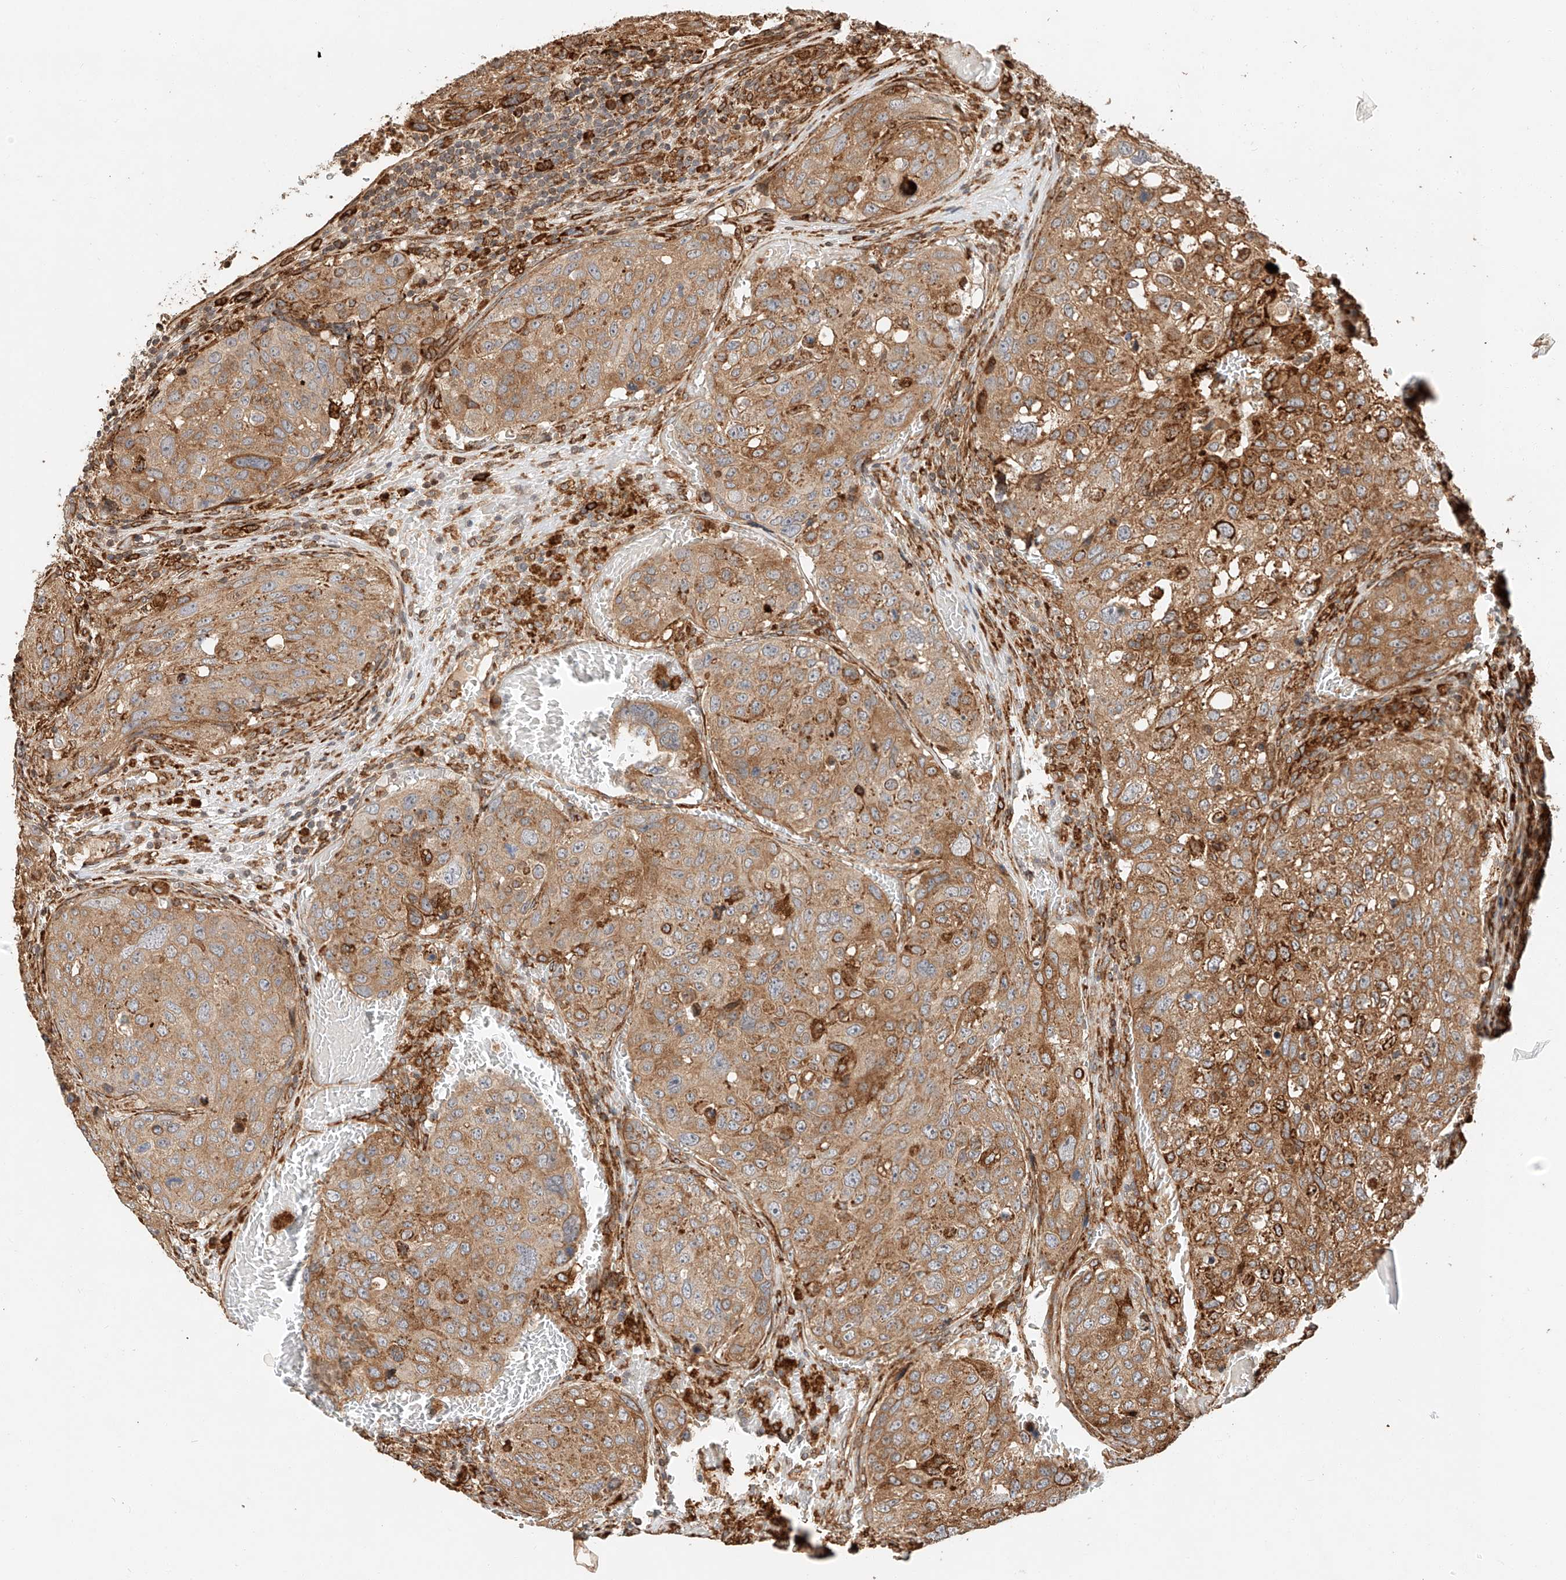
{"staining": {"intensity": "moderate", "quantity": ">75%", "location": "cytoplasmic/membranous"}, "tissue": "urothelial cancer", "cell_type": "Tumor cells", "image_type": "cancer", "snomed": [{"axis": "morphology", "description": "Urothelial carcinoma, High grade"}, {"axis": "topography", "description": "Lymph node"}, {"axis": "topography", "description": "Urinary bladder"}], "caption": "This is a histology image of immunohistochemistry (IHC) staining of high-grade urothelial carcinoma, which shows moderate staining in the cytoplasmic/membranous of tumor cells.", "gene": "ZNF84", "patient": {"sex": "male", "age": 51}}